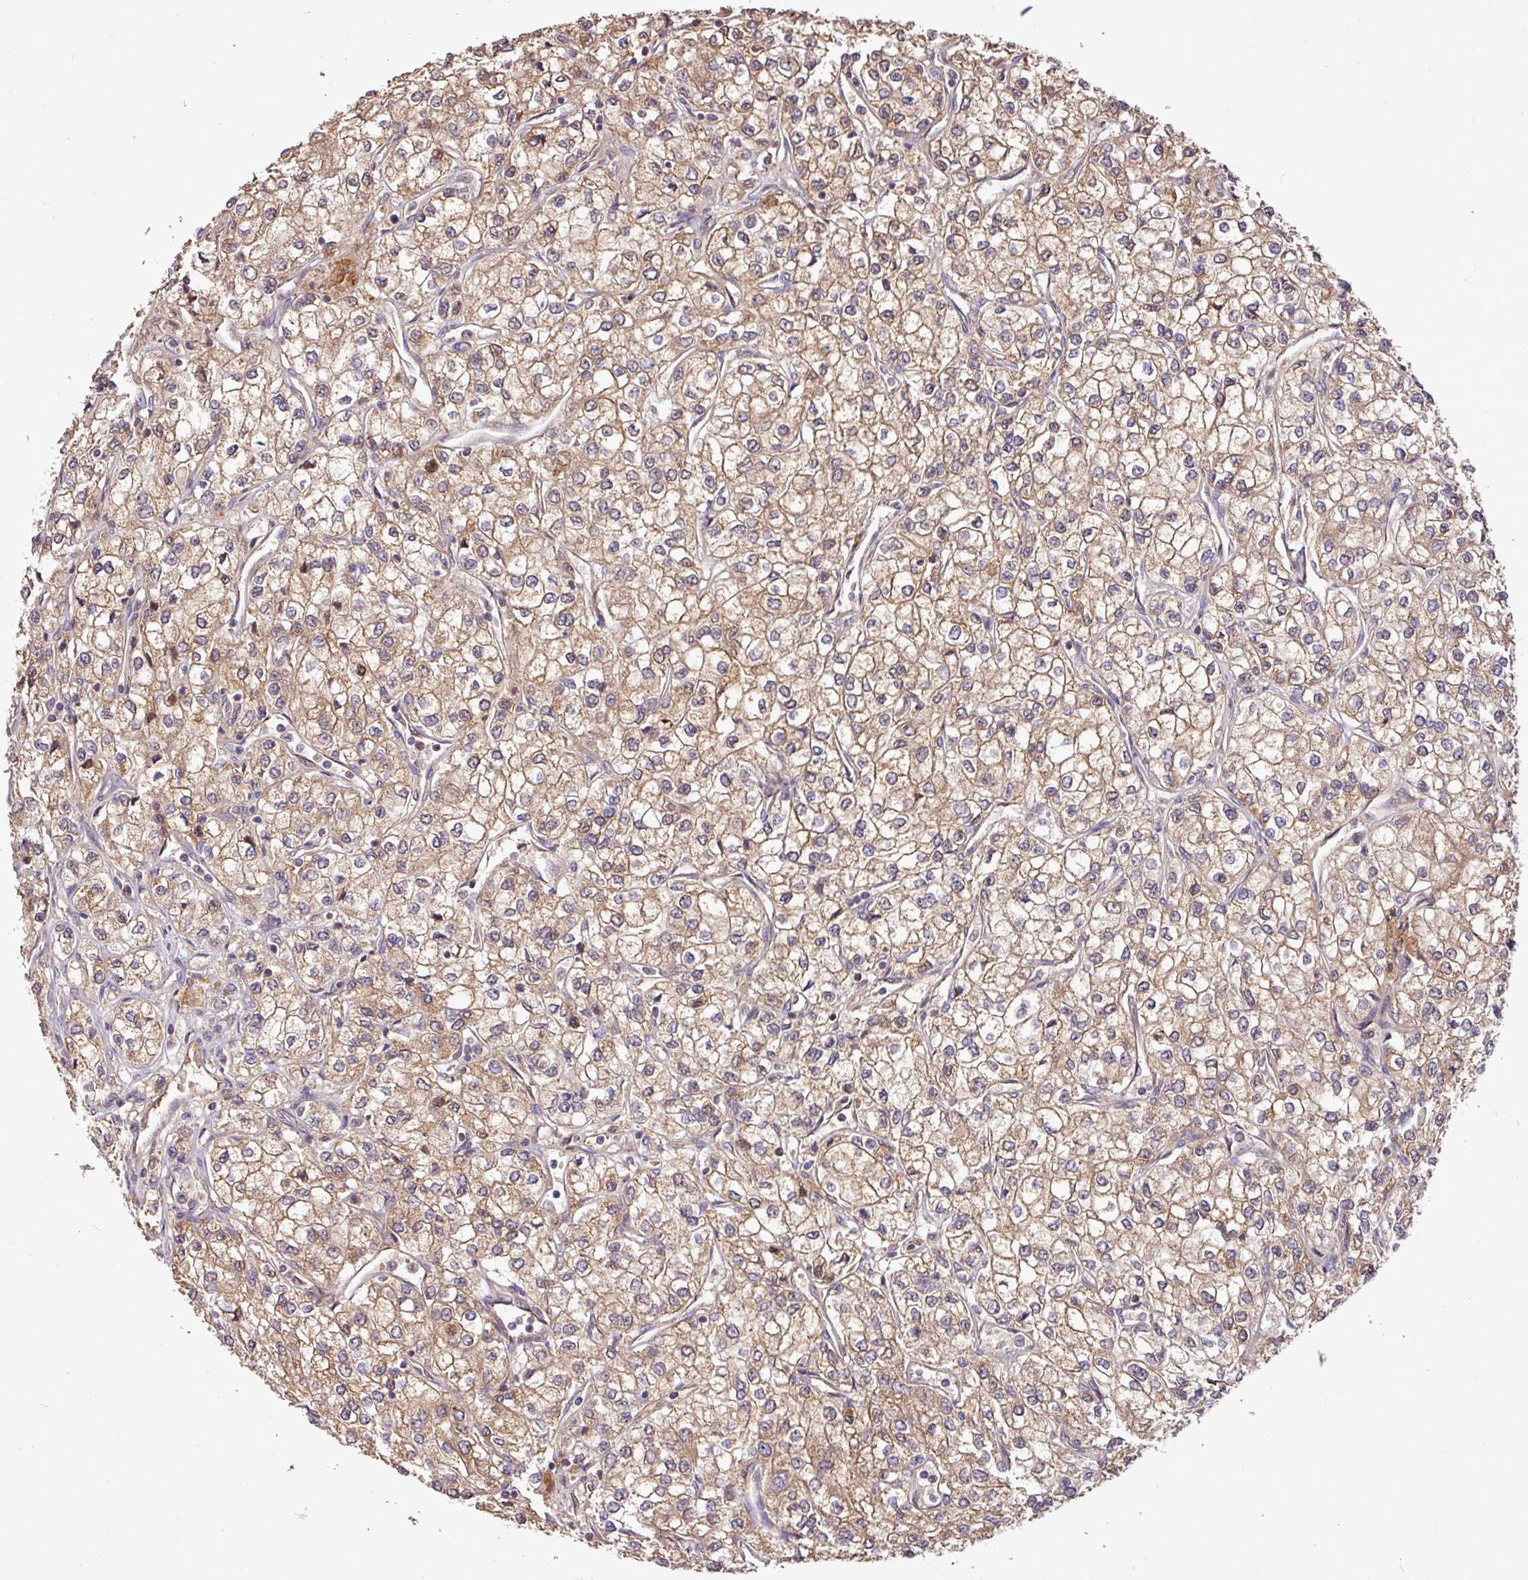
{"staining": {"intensity": "moderate", "quantity": ">75%", "location": "cytoplasmic/membranous"}, "tissue": "renal cancer", "cell_type": "Tumor cells", "image_type": "cancer", "snomed": [{"axis": "morphology", "description": "Adenocarcinoma, NOS"}, {"axis": "topography", "description": "Kidney"}], "caption": "IHC photomicrograph of neoplastic tissue: renal cancer (adenocarcinoma) stained using IHC exhibits medium levels of moderate protein expression localized specifically in the cytoplasmic/membranous of tumor cells, appearing as a cytoplasmic/membranous brown color.", "gene": "YPEL3", "patient": {"sex": "male", "age": 80}}